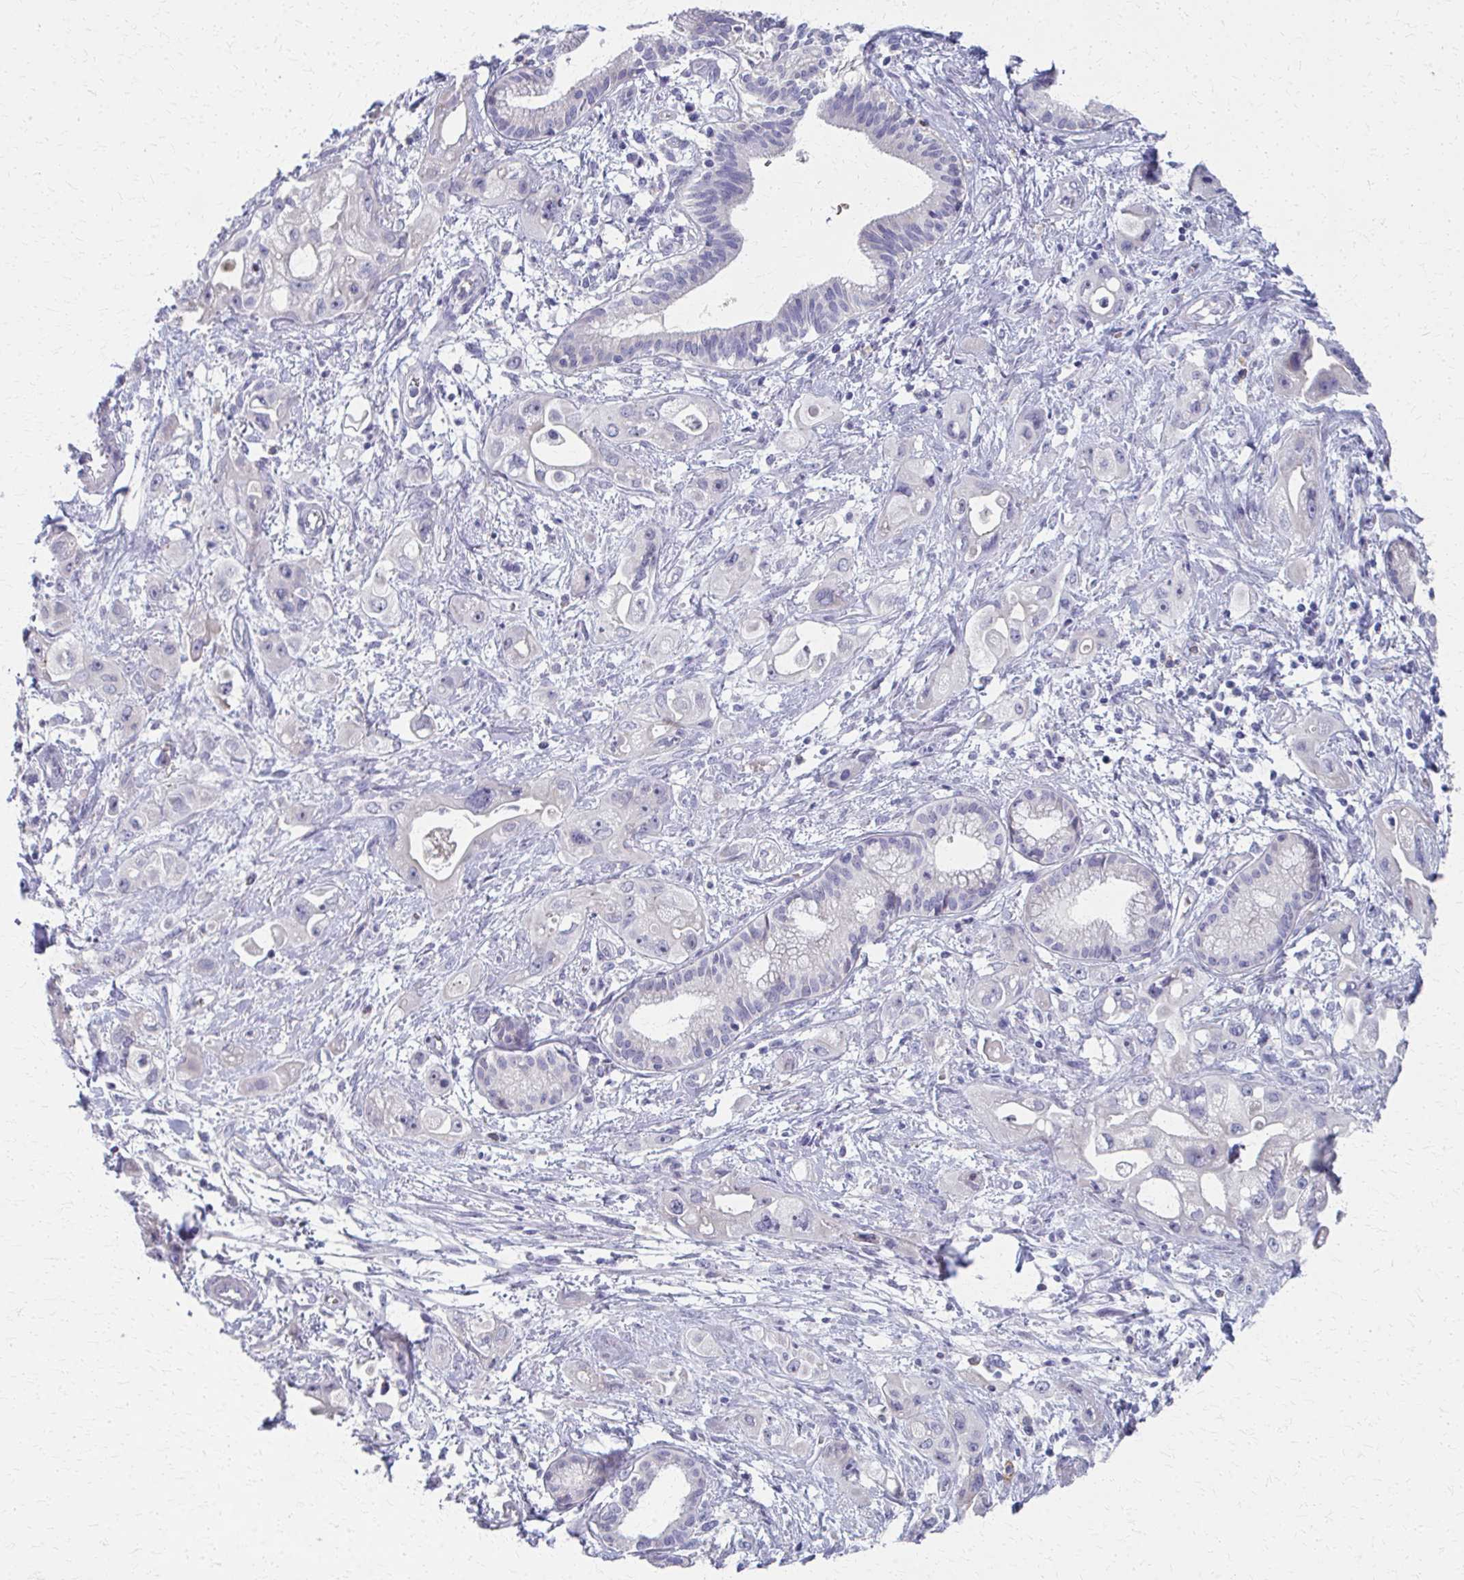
{"staining": {"intensity": "negative", "quantity": "none", "location": "none"}, "tissue": "pancreatic cancer", "cell_type": "Tumor cells", "image_type": "cancer", "snomed": [{"axis": "morphology", "description": "Adenocarcinoma, NOS"}, {"axis": "topography", "description": "Pancreas"}], "caption": "The image exhibits no staining of tumor cells in pancreatic cancer (adenocarcinoma).", "gene": "MS4A2", "patient": {"sex": "female", "age": 66}}